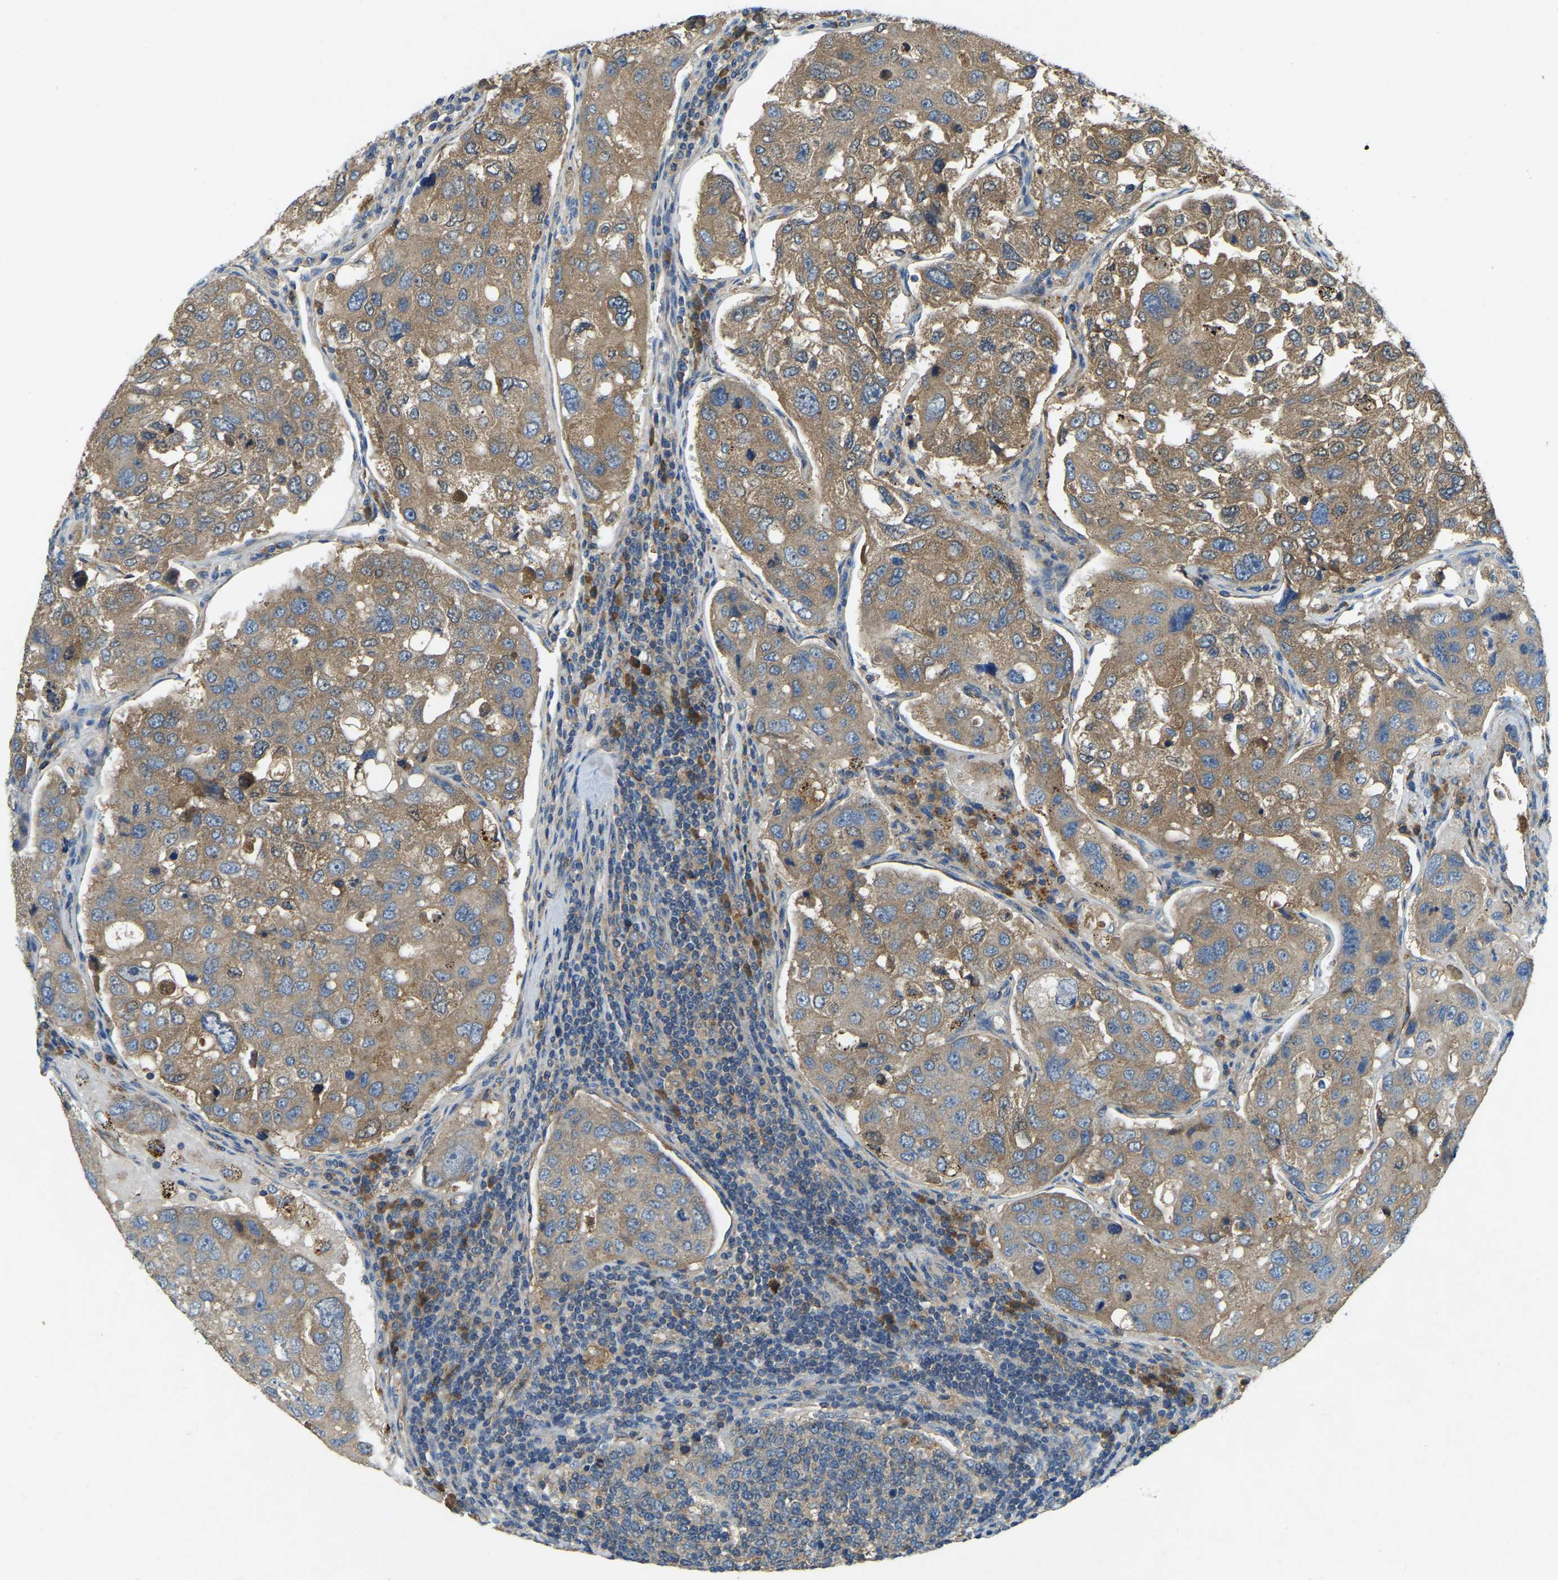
{"staining": {"intensity": "moderate", "quantity": ">75%", "location": "cytoplasmic/membranous"}, "tissue": "urothelial cancer", "cell_type": "Tumor cells", "image_type": "cancer", "snomed": [{"axis": "morphology", "description": "Urothelial carcinoma, High grade"}, {"axis": "topography", "description": "Lymph node"}, {"axis": "topography", "description": "Urinary bladder"}], "caption": "Moderate cytoplasmic/membranous expression is seen in about >75% of tumor cells in urothelial cancer. The protein is shown in brown color, while the nuclei are stained blue.", "gene": "ATP8B1", "patient": {"sex": "male", "age": 51}}